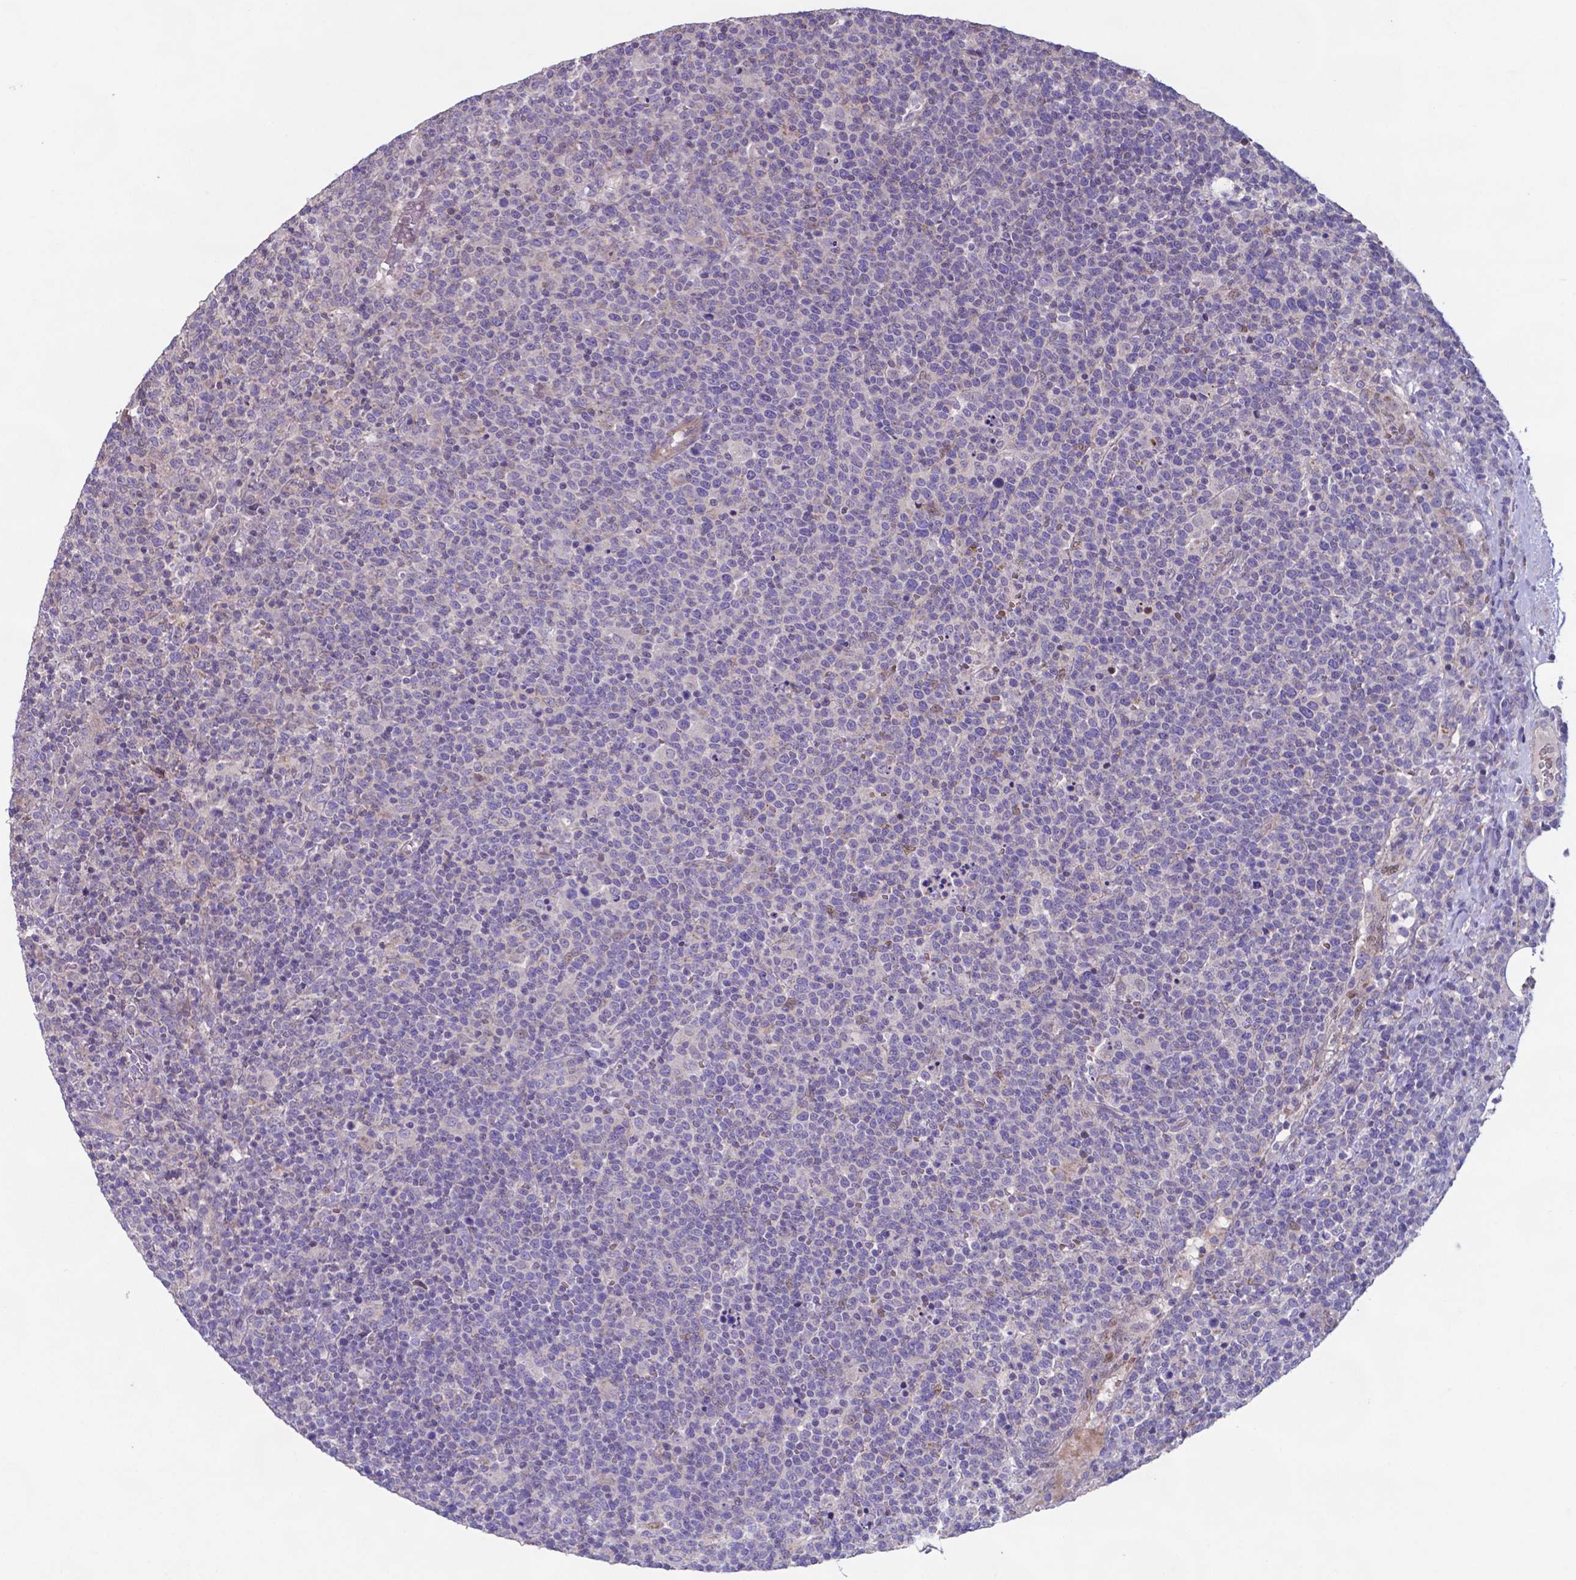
{"staining": {"intensity": "negative", "quantity": "none", "location": "none"}, "tissue": "lymphoma", "cell_type": "Tumor cells", "image_type": "cancer", "snomed": [{"axis": "morphology", "description": "Malignant lymphoma, non-Hodgkin's type, High grade"}, {"axis": "topography", "description": "Lymph node"}], "caption": "High power microscopy micrograph of an immunohistochemistry (IHC) micrograph of lymphoma, revealing no significant staining in tumor cells.", "gene": "TYRO3", "patient": {"sex": "male", "age": 61}}